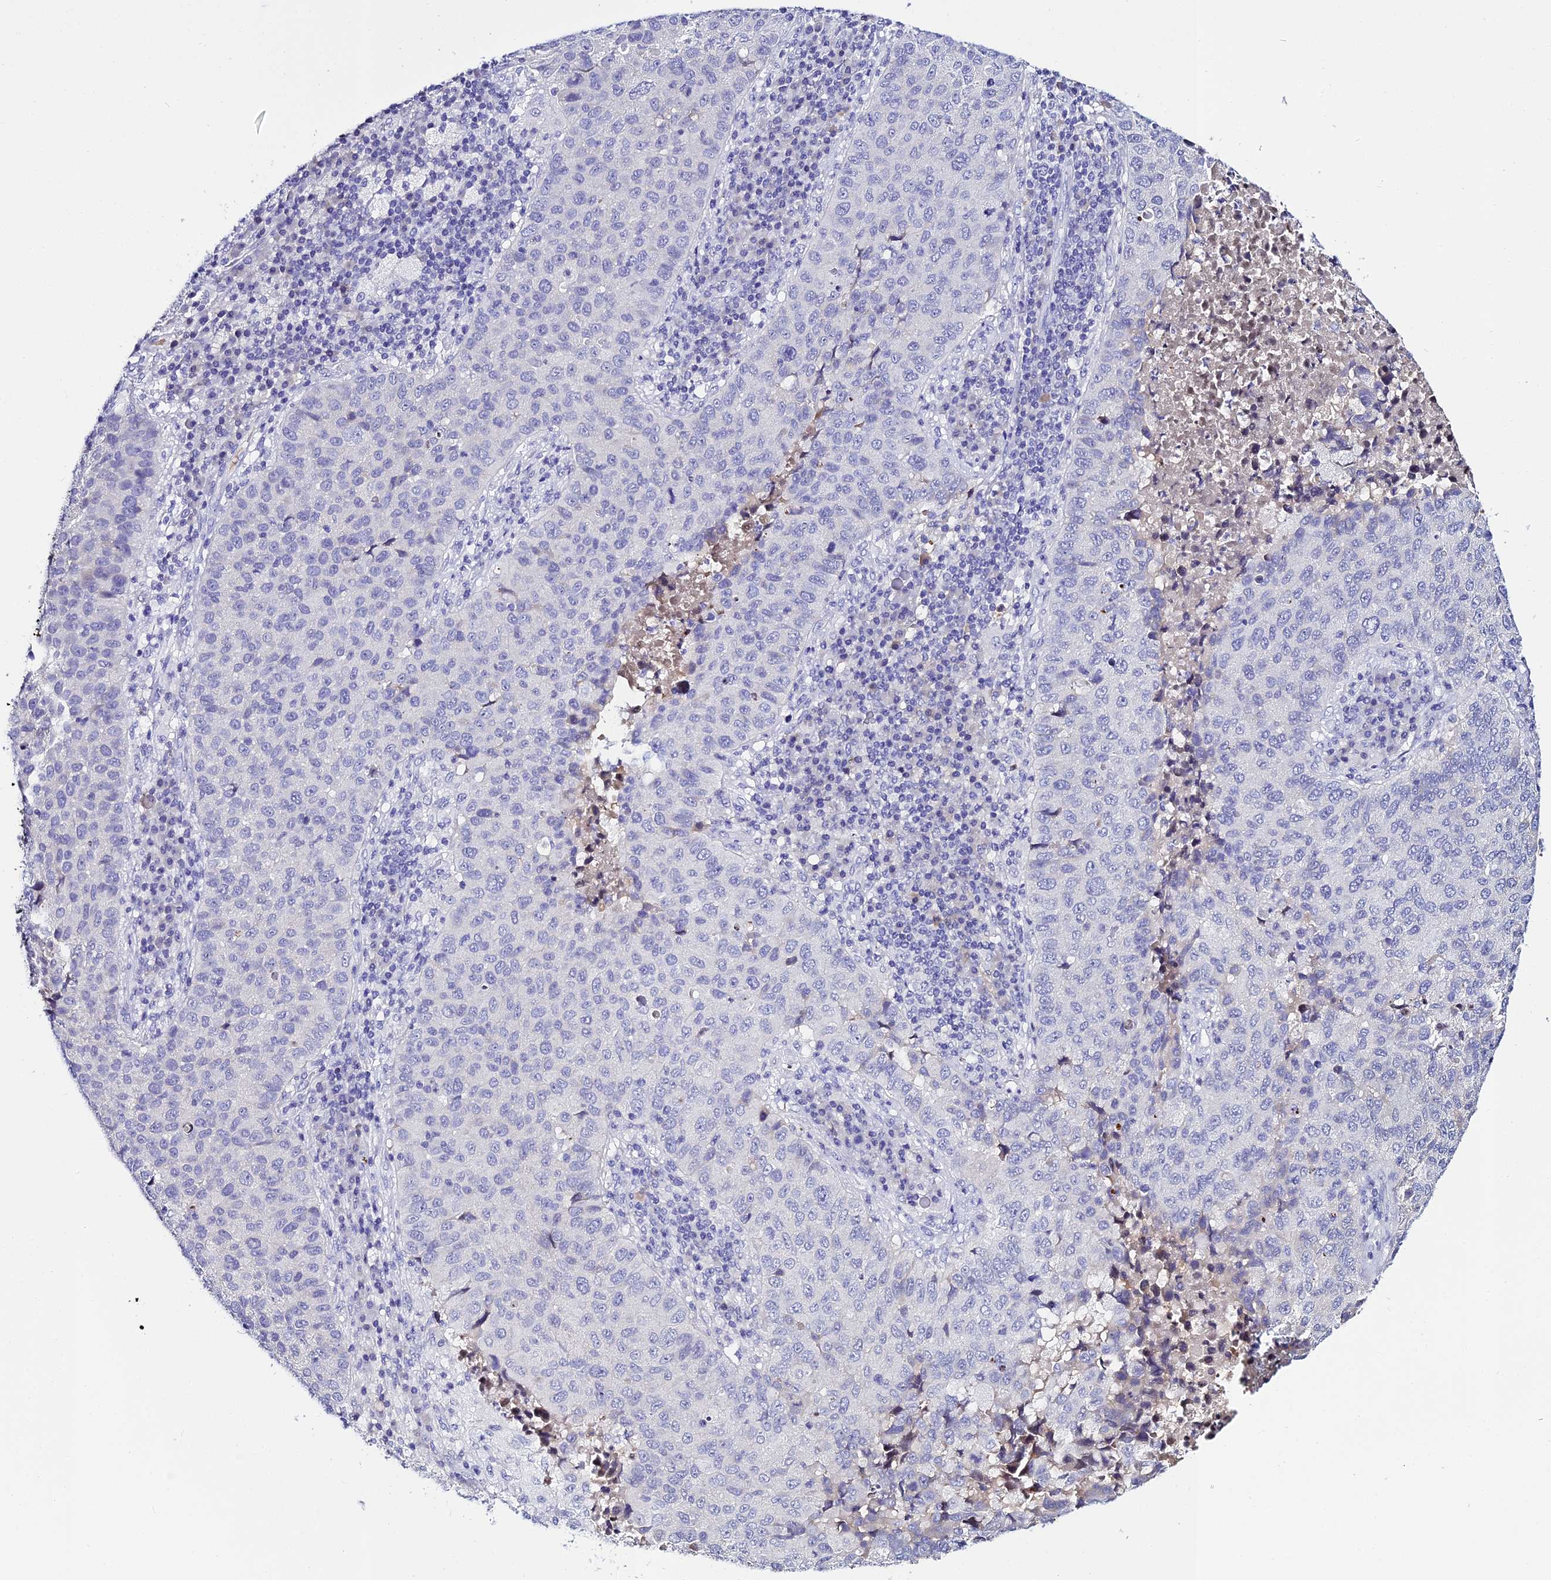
{"staining": {"intensity": "negative", "quantity": "none", "location": "none"}, "tissue": "lung cancer", "cell_type": "Tumor cells", "image_type": "cancer", "snomed": [{"axis": "morphology", "description": "Squamous cell carcinoma, NOS"}, {"axis": "topography", "description": "Lung"}], "caption": "DAB immunohistochemical staining of human squamous cell carcinoma (lung) exhibits no significant positivity in tumor cells. (Immunohistochemistry, brightfield microscopy, high magnification).", "gene": "DEFB132", "patient": {"sex": "male", "age": 73}}